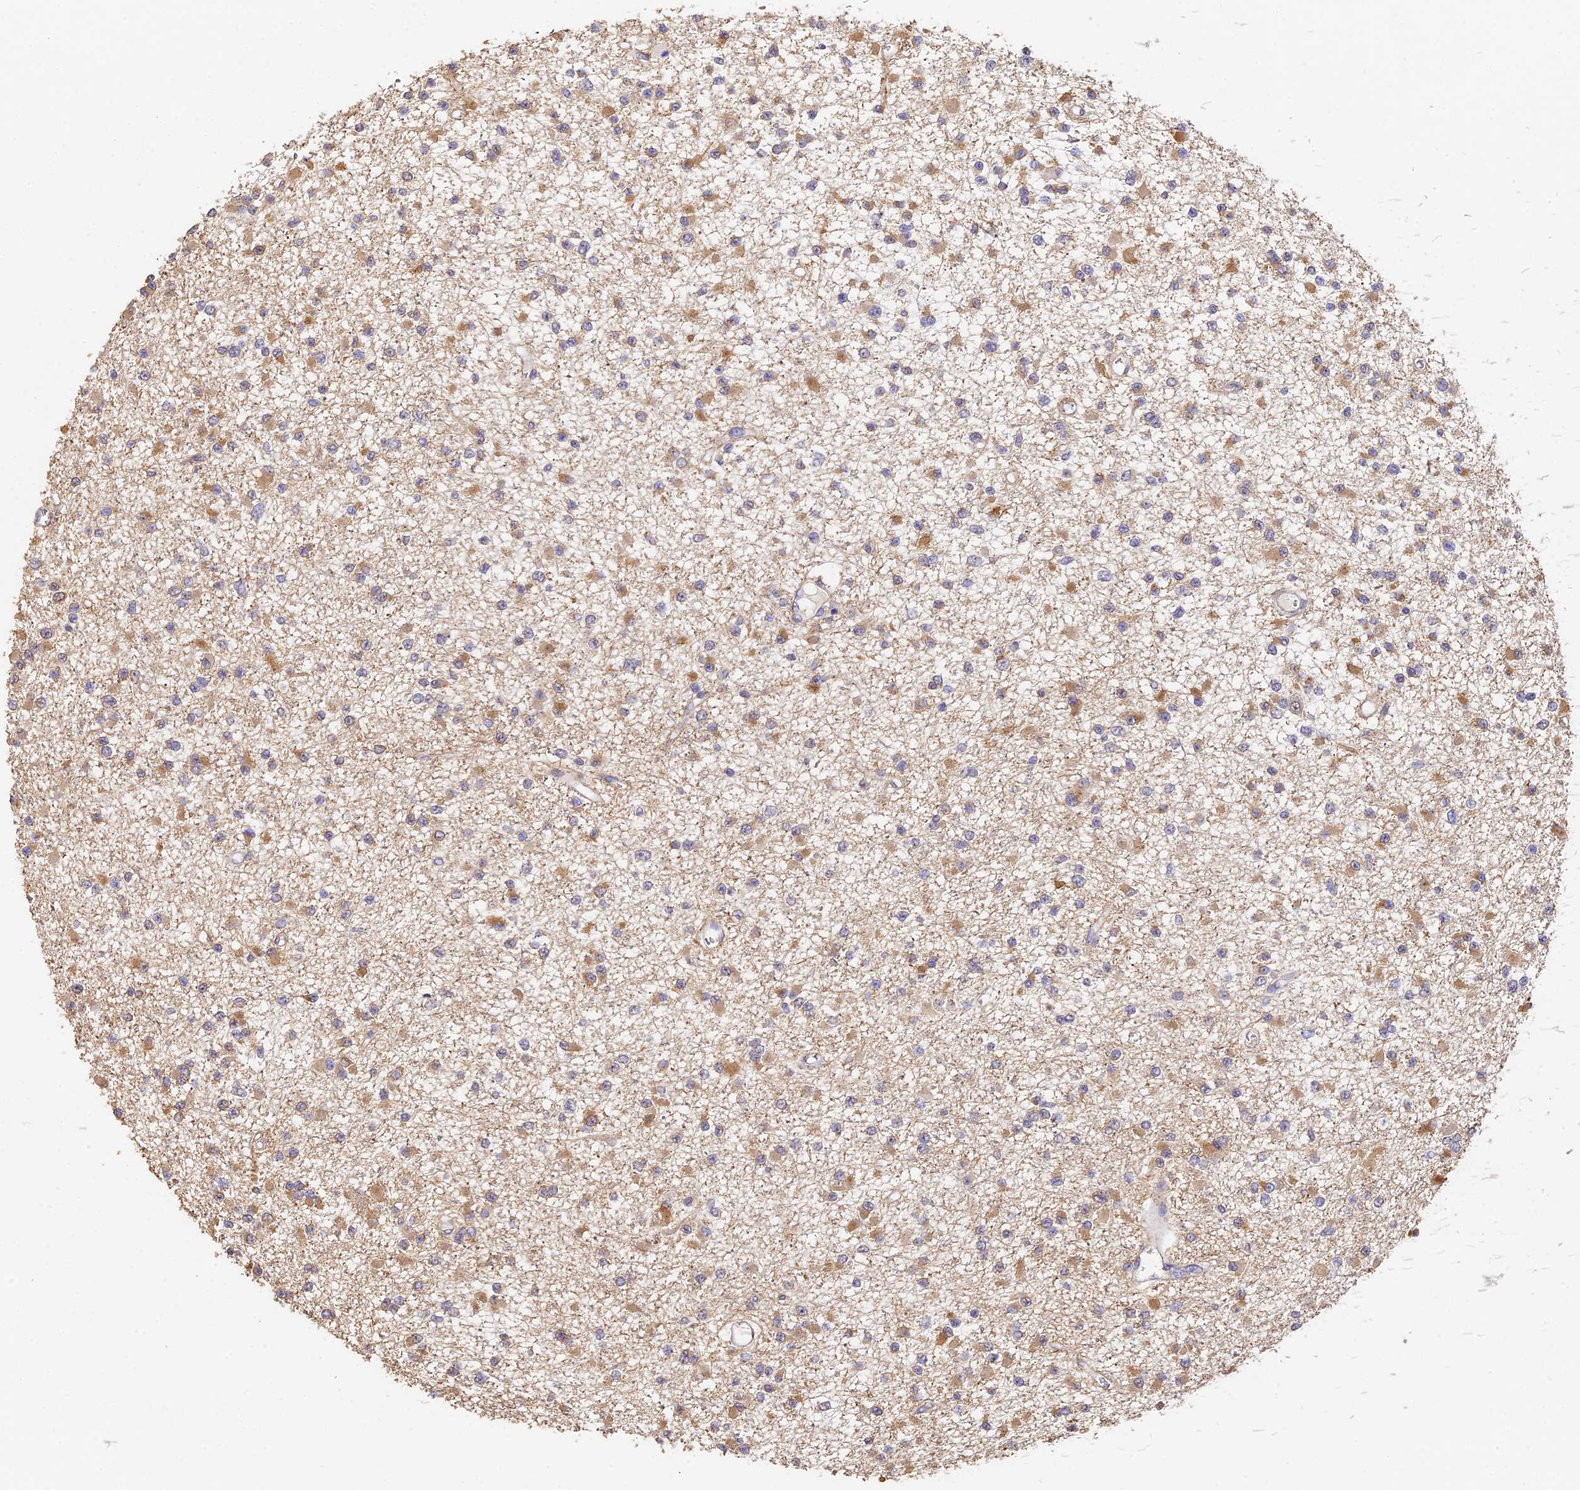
{"staining": {"intensity": "moderate", "quantity": "25%-75%", "location": "cytoplasmic/membranous"}, "tissue": "glioma", "cell_type": "Tumor cells", "image_type": "cancer", "snomed": [{"axis": "morphology", "description": "Glioma, malignant, Low grade"}, {"axis": "topography", "description": "Brain"}], "caption": "The photomicrograph displays a brown stain indicating the presence of a protein in the cytoplasmic/membranous of tumor cells in malignant low-grade glioma. Nuclei are stained in blue.", "gene": "SLC11A1", "patient": {"sex": "female", "age": 22}}